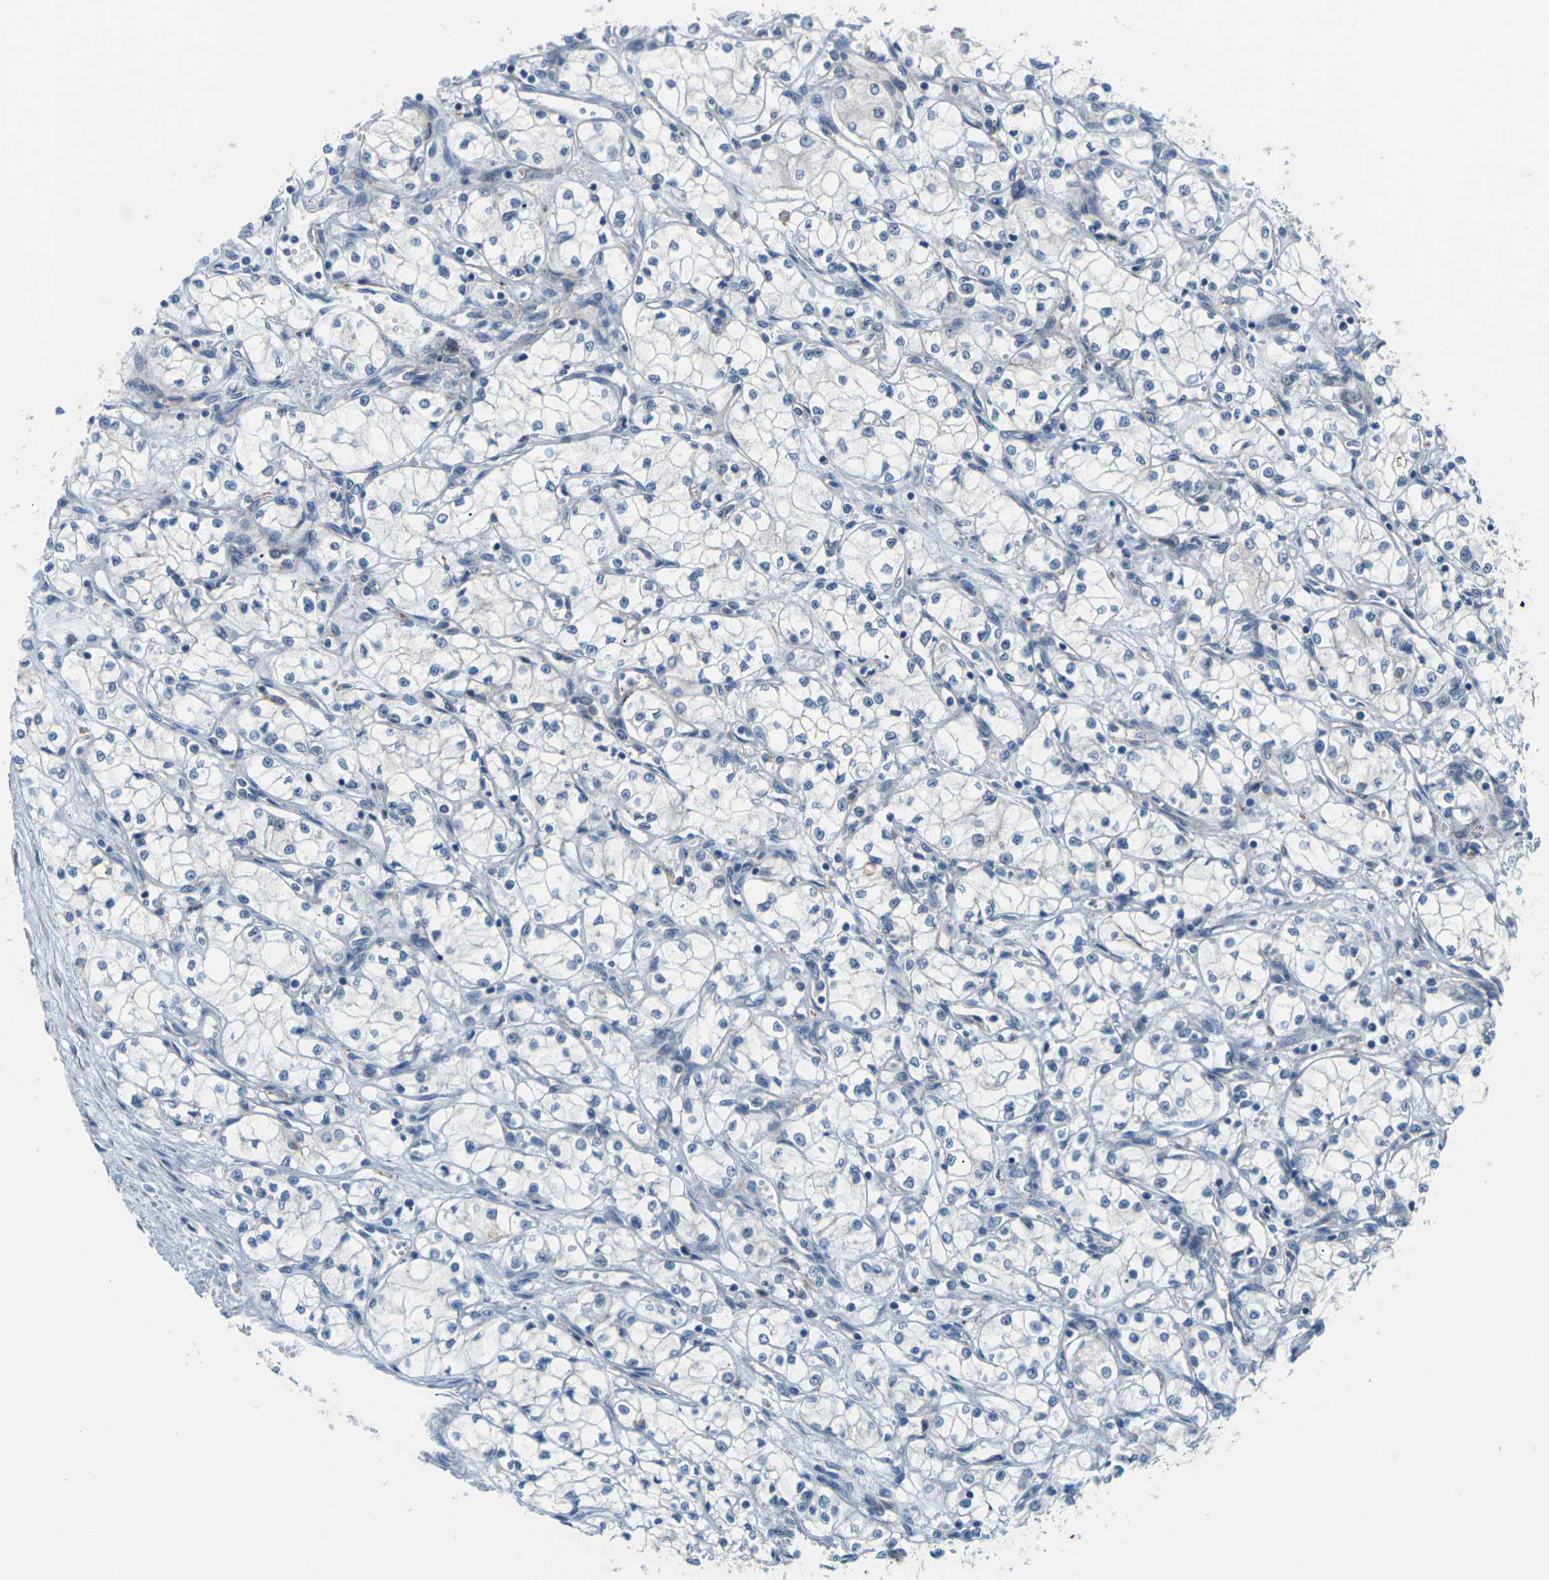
{"staining": {"intensity": "negative", "quantity": "none", "location": "none"}, "tissue": "renal cancer", "cell_type": "Tumor cells", "image_type": "cancer", "snomed": [{"axis": "morphology", "description": "Normal tissue, NOS"}, {"axis": "morphology", "description": "Adenocarcinoma, NOS"}, {"axis": "topography", "description": "Kidney"}], "caption": "A high-resolution image shows immunohistochemistry (IHC) staining of renal cancer (adenocarcinoma), which displays no significant positivity in tumor cells. (IHC, brightfield microscopy, high magnification).", "gene": "SLC13A3", "patient": {"sex": "male", "age": 59}}